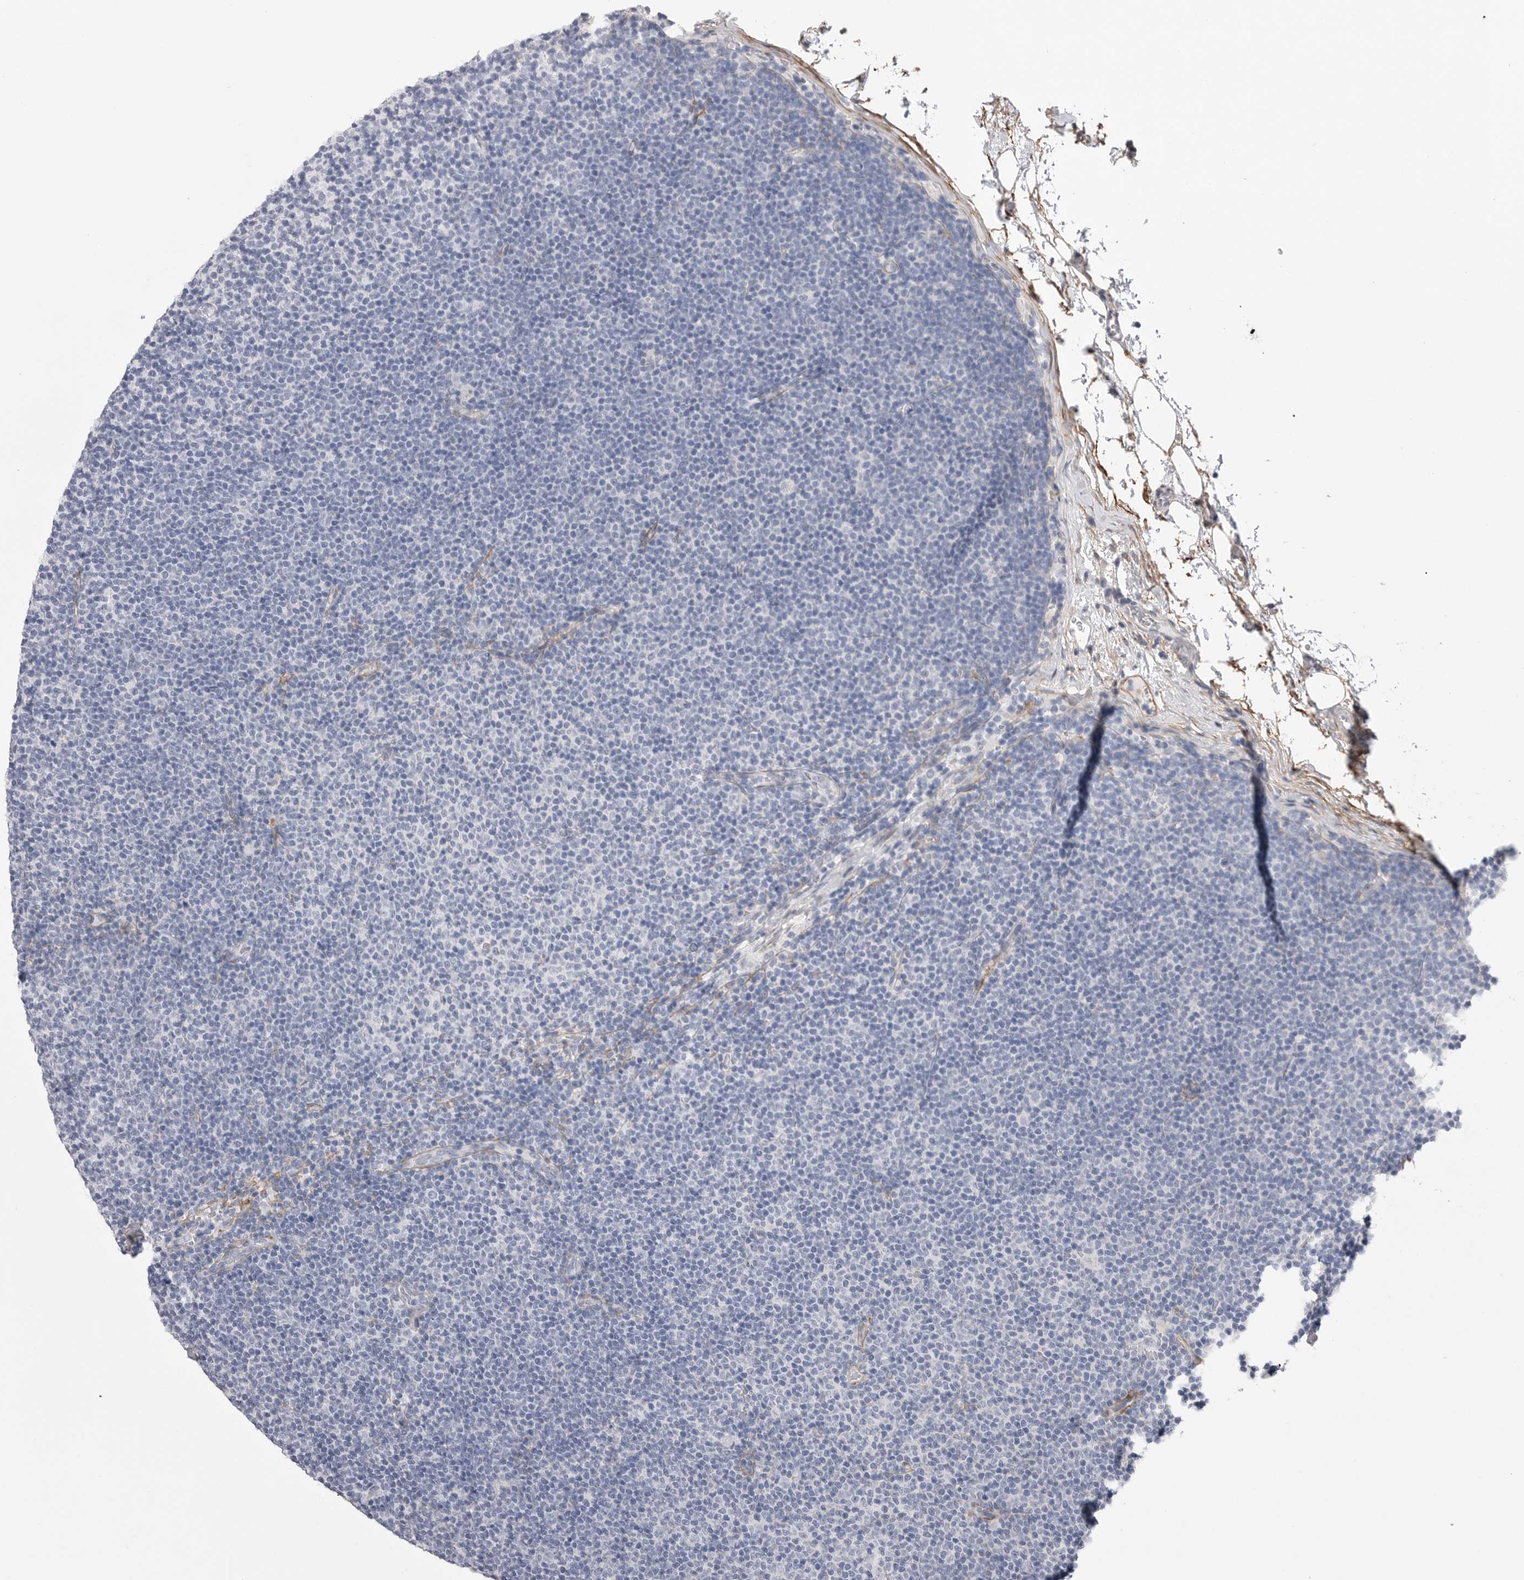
{"staining": {"intensity": "negative", "quantity": "none", "location": "none"}, "tissue": "lymphoma", "cell_type": "Tumor cells", "image_type": "cancer", "snomed": [{"axis": "morphology", "description": "Malignant lymphoma, non-Hodgkin's type, Low grade"}, {"axis": "topography", "description": "Lymph node"}], "caption": "Tumor cells are negative for protein expression in human low-grade malignant lymphoma, non-Hodgkin's type.", "gene": "AKAP12", "patient": {"sex": "female", "age": 53}}